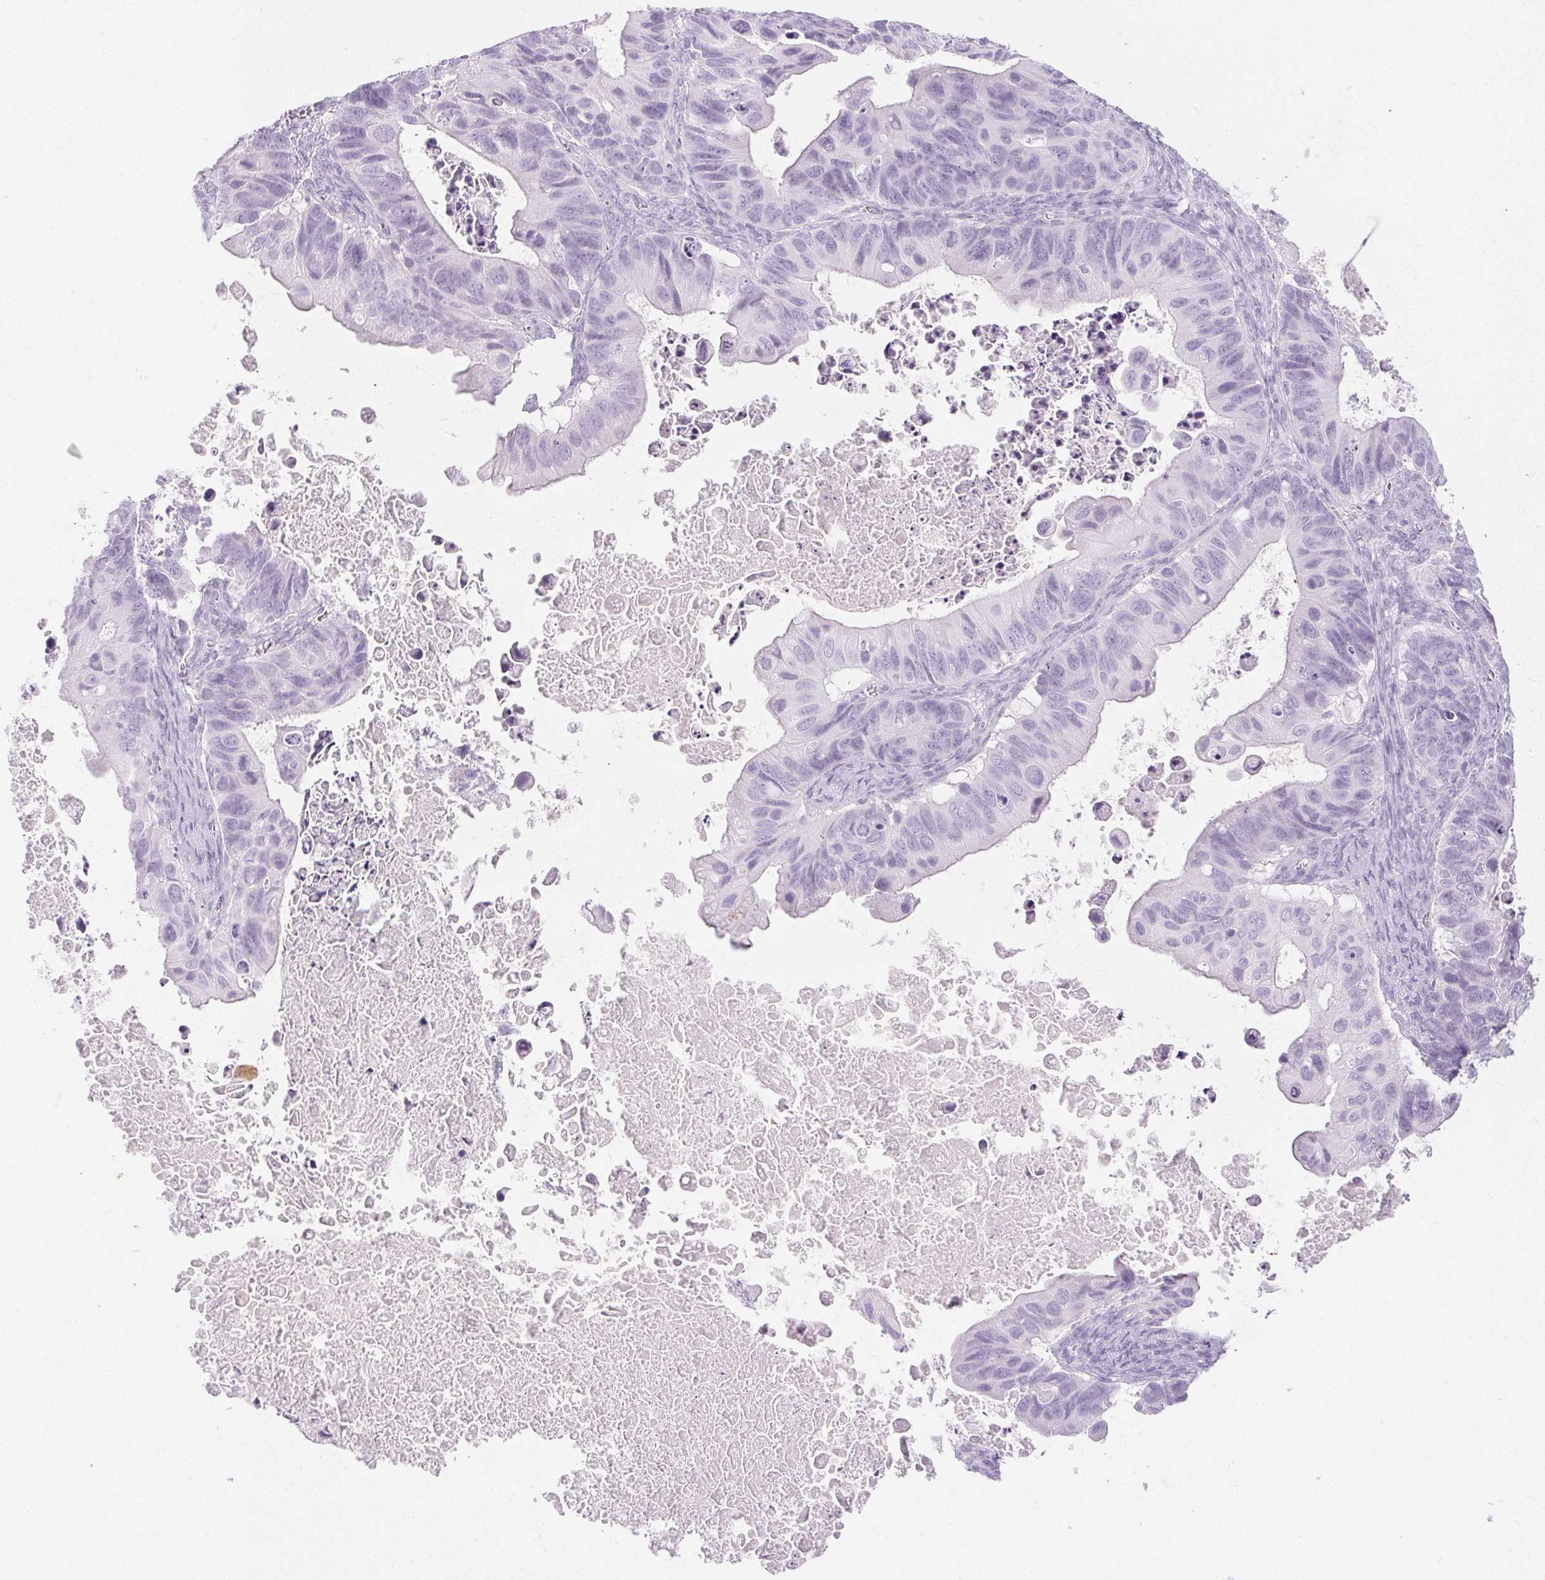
{"staining": {"intensity": "negative", "quantity": "none", "location": "none"}, "tissue": "ovarian cancer", "cell_type": "Tumor cells", "image_type": "cancer", "snomed": [{"axis": "morphology", "description": "Cystadenocarcinoma, mucinous, NOS"}, {"axis": "topography", "description": "Ovary"}], "caption": "Immunohistochemistry image of mucinous cystadenocarcinoma (ovarian) stained for a protein (brown), which reveals no staining in tumor cells.", "gene": "SPRR3", "patient": {"sex": "female", "age": 64}}